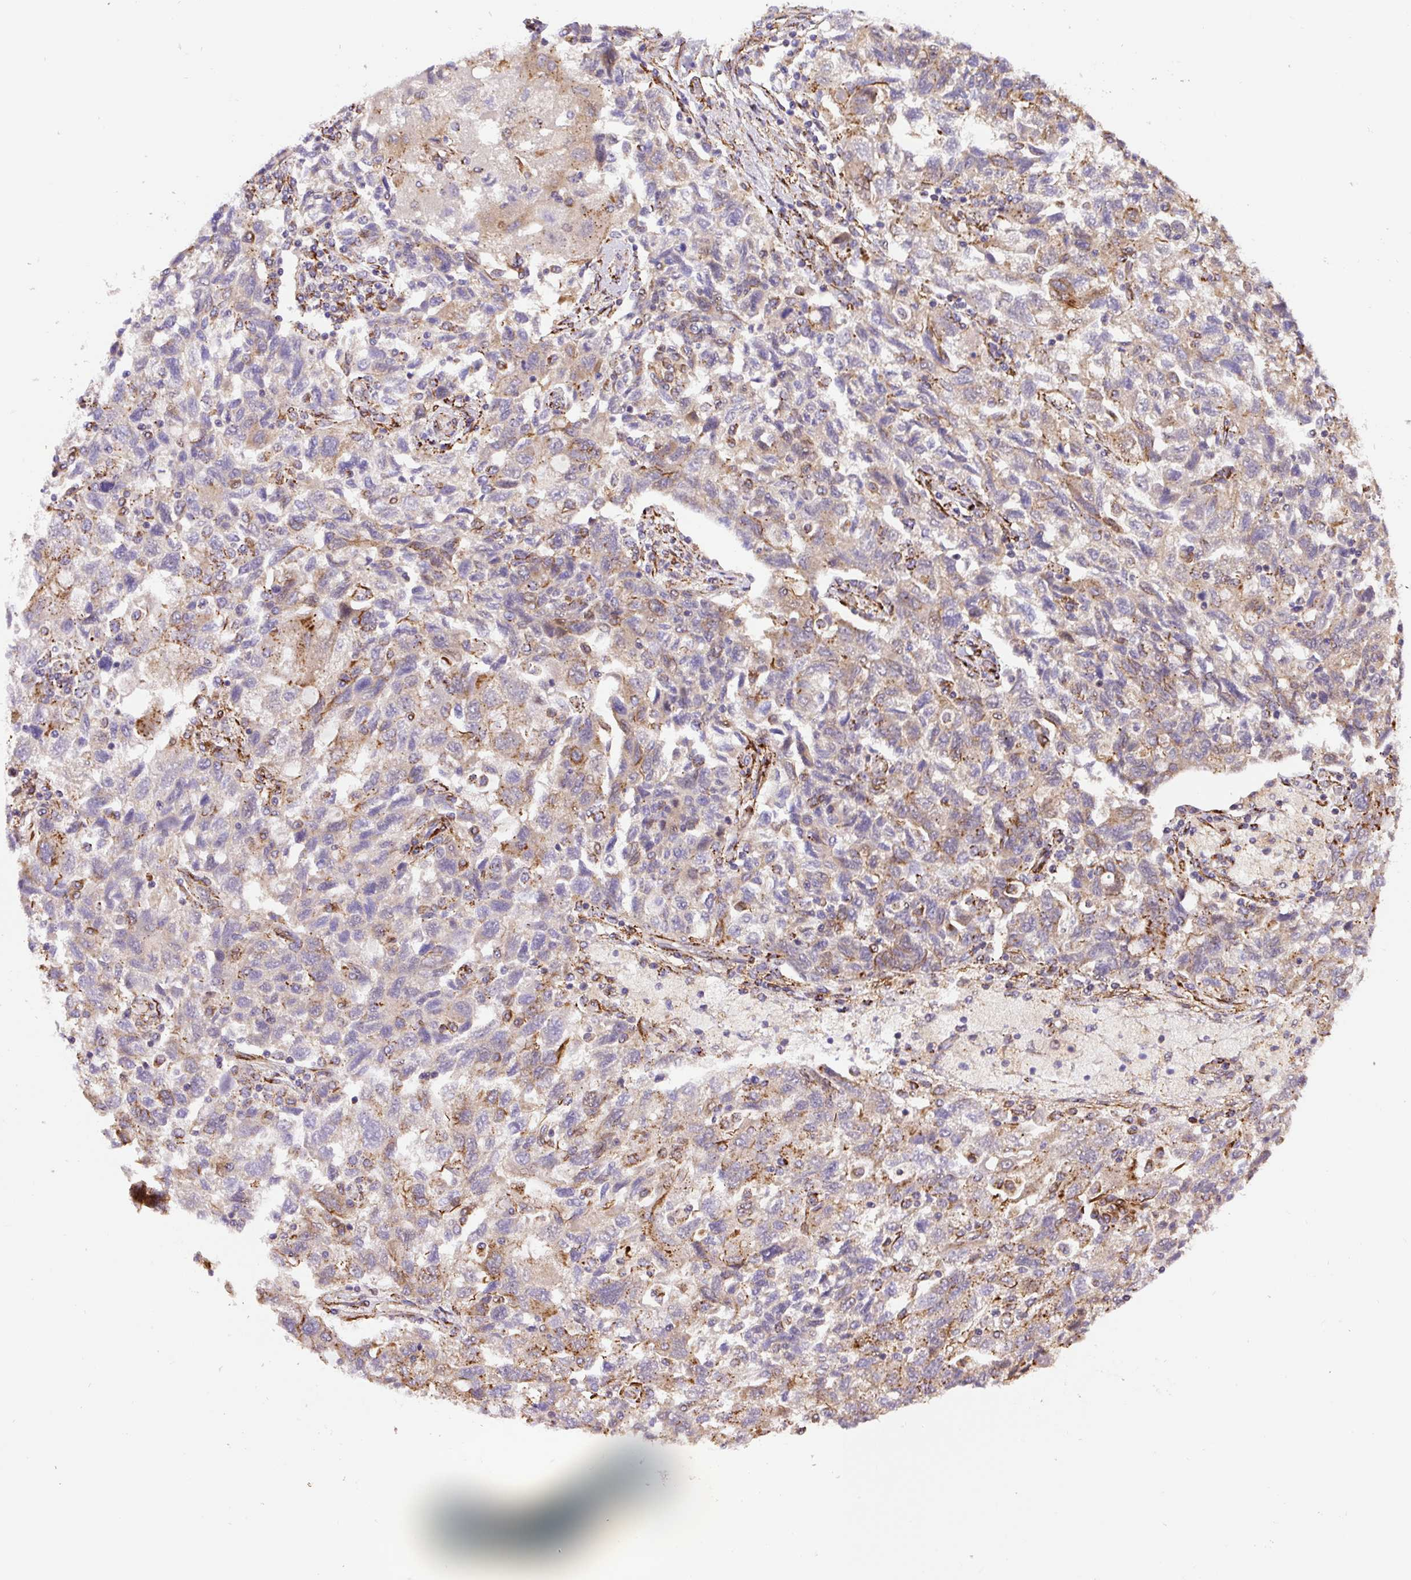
{"staining": {"intensity": "moderate", "quantity": "<25%", "location": "cytoplasmic/membranous"}, "tissue": "ovarian cancer", "cell_type": "Tumor cells", "image_type": "cancer", "snomed": [{"axis": "morphology", "description": "Carcinoma, NOS"}, {"axis": "morphology", "description": "Cystadenocarcinoma, serous, NOS"}, {"axis": "topography", "description": "Ovary"}], "caption": "Brown immunohistochemical staining in human ovarian serous cystadenocarcinoma exhibits moderate cytoplasmic/membranous positivity in approximately <25% of tumor cells.", "gene": "RNF170", "patient": {"sex": "female", "age": 69}}